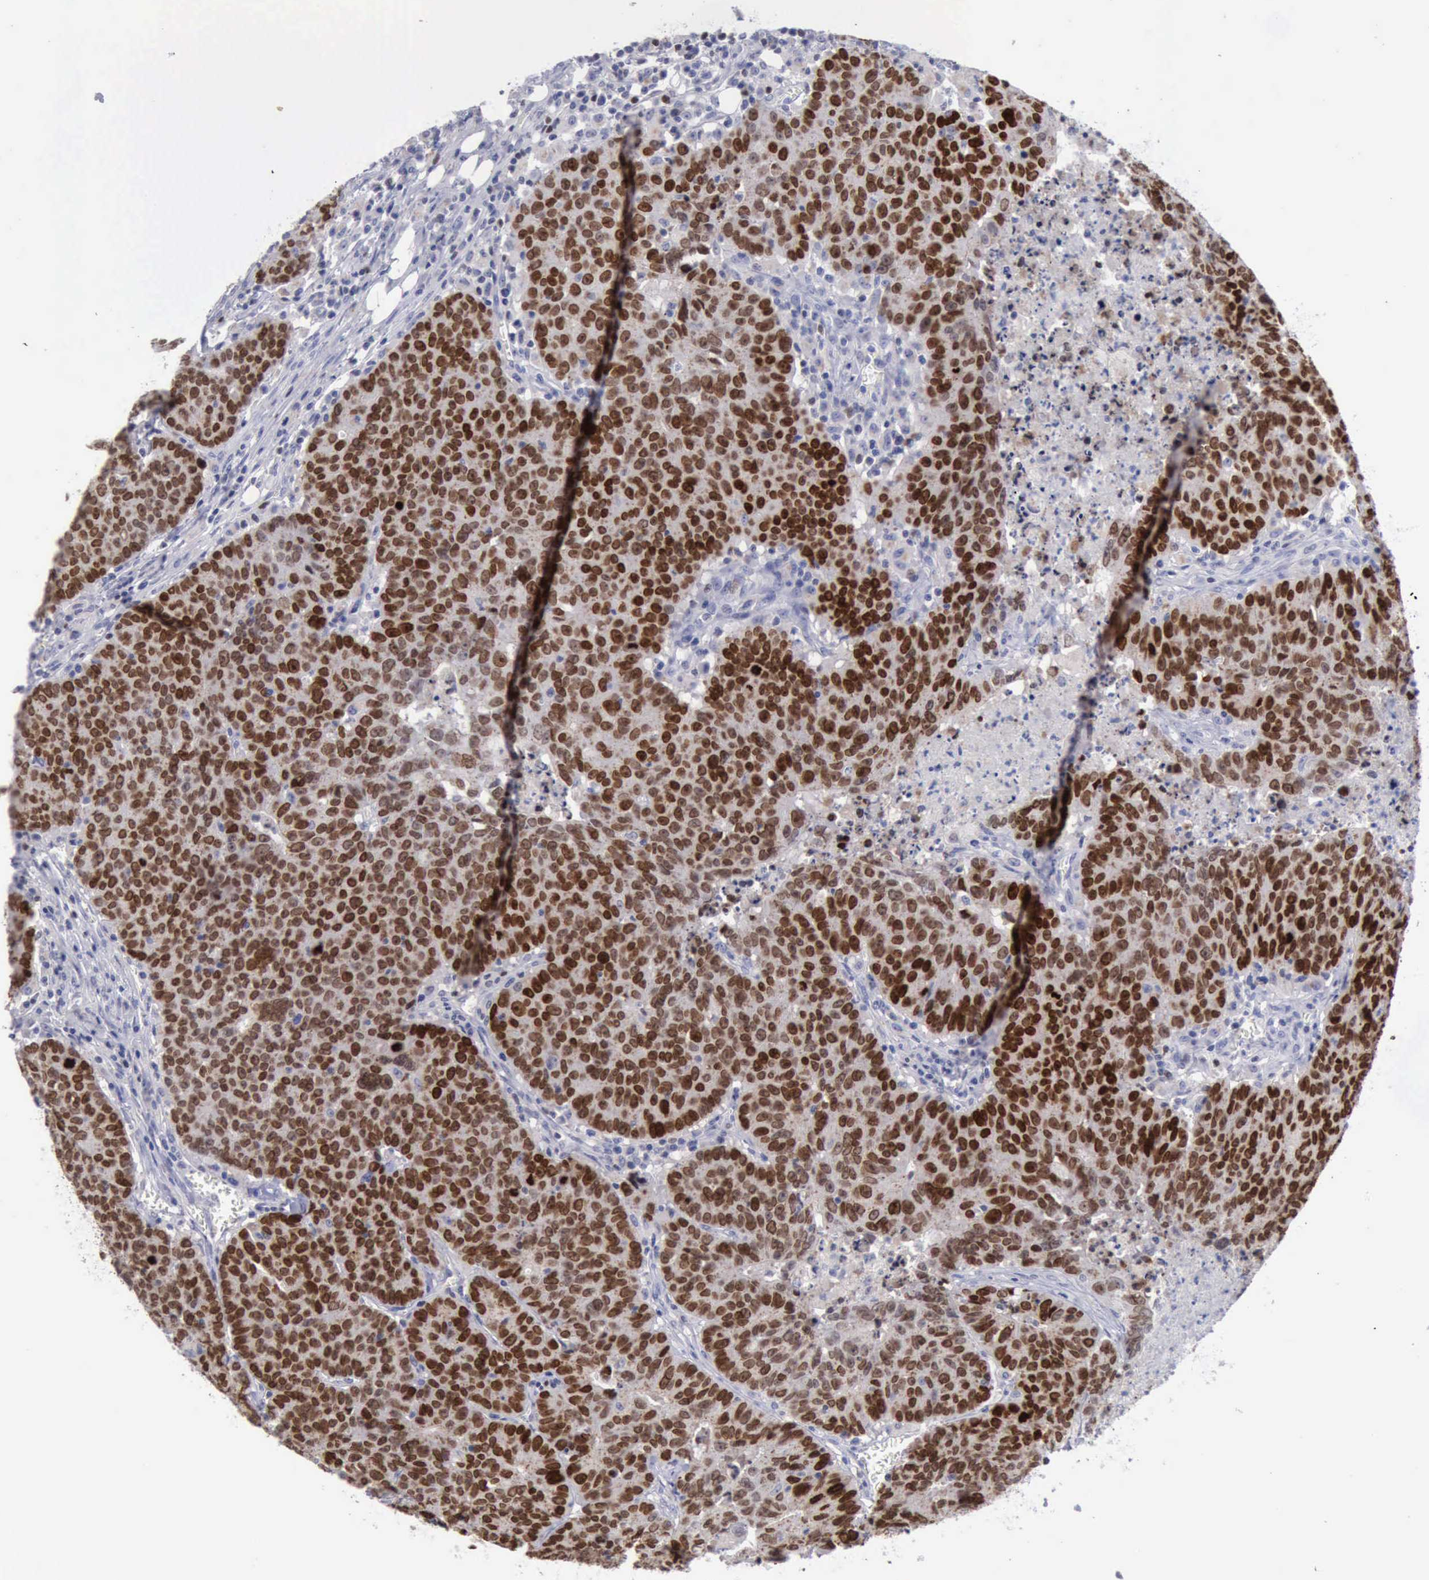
{"staining": {"intensity": "strong", "quantity": ">75%", "location": "nuclear"}, "tissue": "colorectal cancer", "cell_type": "Tumor cells", "image_type": "cancer", "snomed": [{"axis": "morphology", "description": "Adenocarcinoma, NOS"}, {"axis": "topography", "description": "Colon"}], "caption": "A high-resolution histopathology image shows IHC staining of colorectal adenocarcinoma, which displays strong nuclear expression in about >75% of tumor cells.", "gene": "SATB2", "patient": {"sex": "female", "age": 53}}